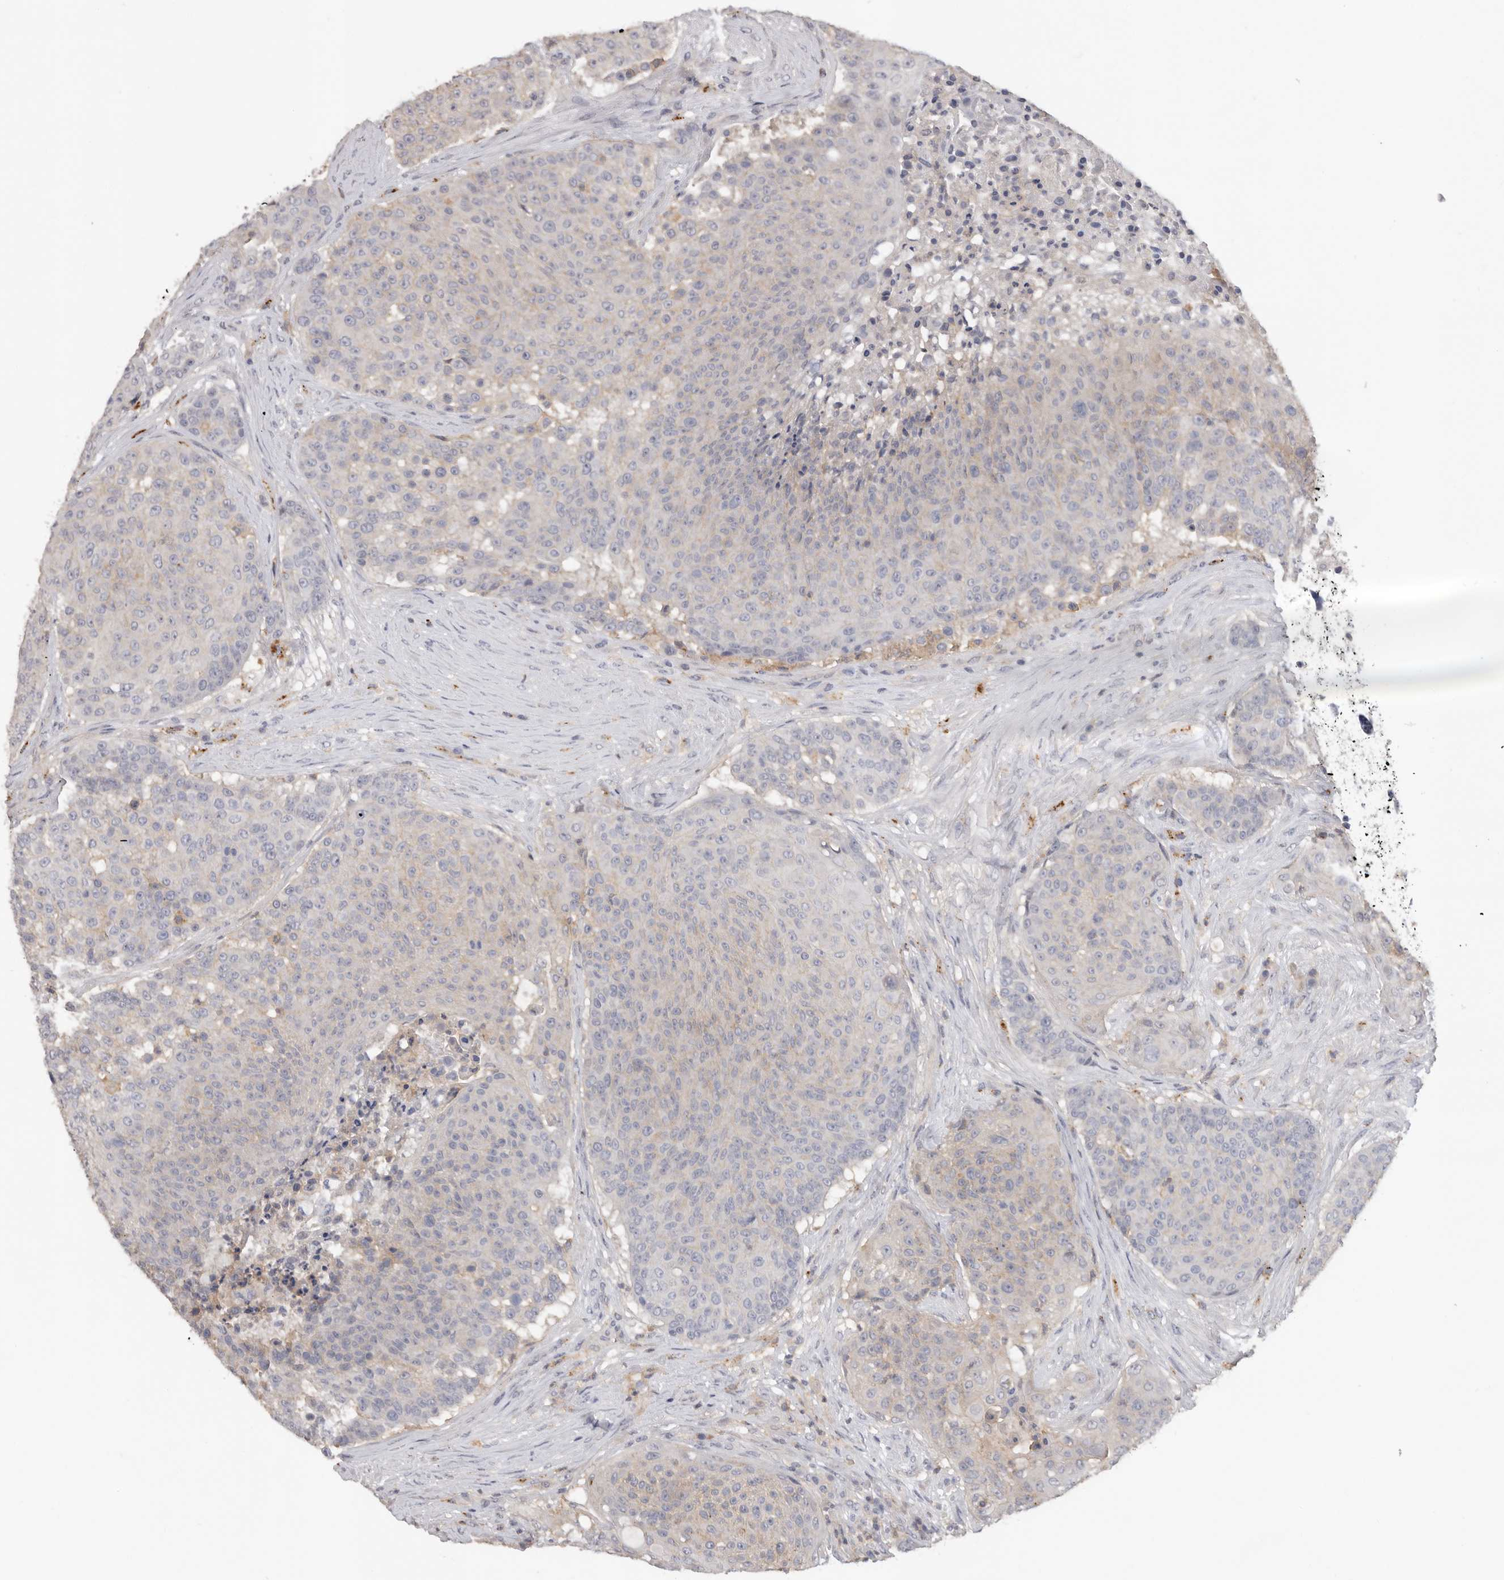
{"staining": {"intensity": "weak", "quantity": "<25%", "location": "cytoplasmic/membranous"}, "tissue": "urothelial cancer", "cell_type": "Tumor cells", "image_type": "cancer", "snomed": [{"axis": "morphology", "description": "Urothelial carcinoma, High grade"}, {"axis": "topography", "description": "Urinary bladder"}], "caption": "This histopathology image is of urothelial carcinoma (high-grade) stained with immunohistochemistry to label a protein in brown with the nuclei are counter-stained blue. There is no expression in tumor cells.", "gene": "WDTC1", "patient": {"sex": "female", "age": 63}}